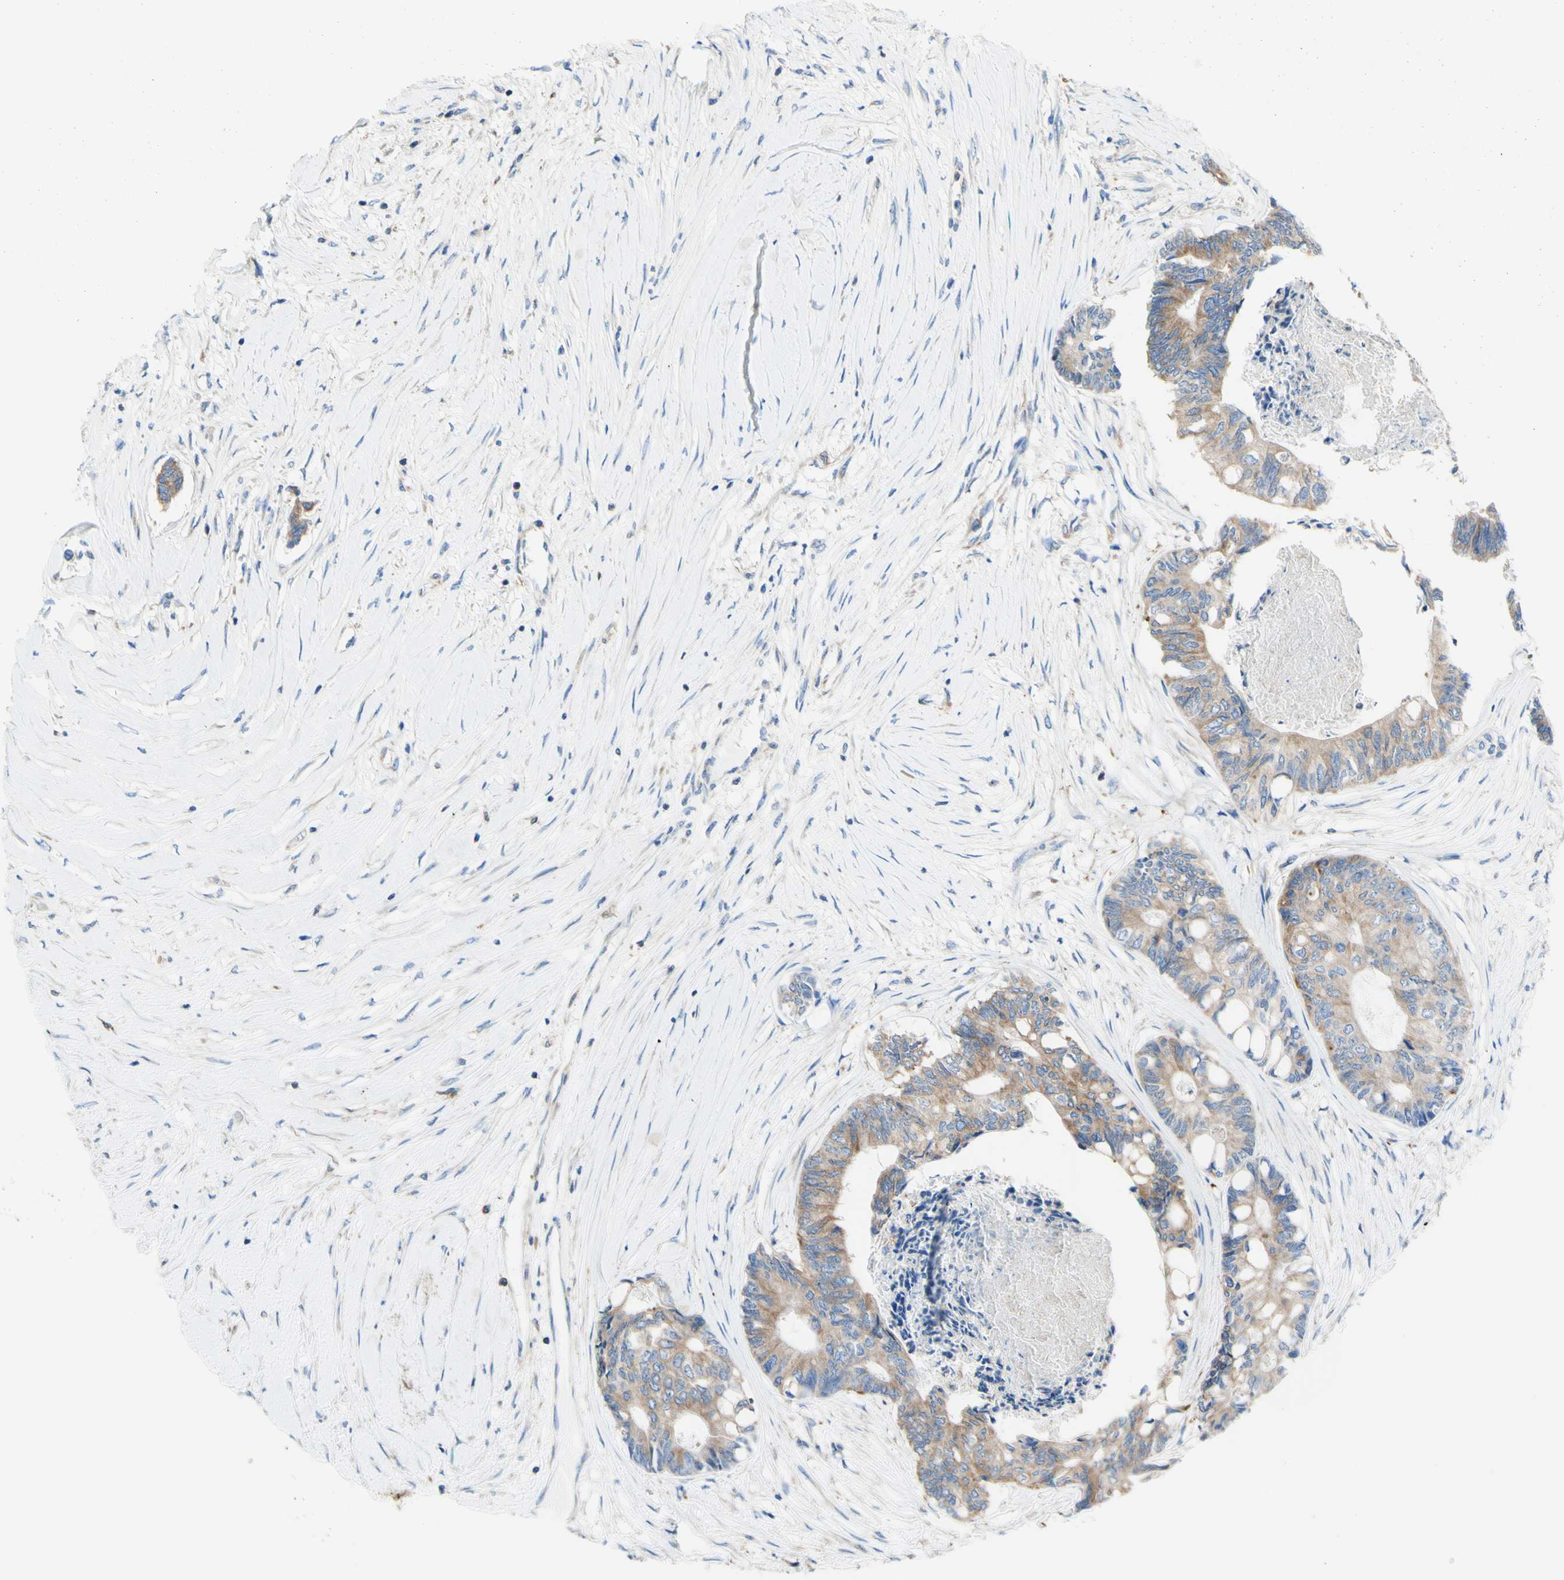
{"staining": {"intensity": "moderate", "quantity": ">75%", "location": "cytoplasmic/membranous"}, "tissue": "colorectal cancer", "cell_type": "Tumor cells", "image_type": "cancer", "snomed": [{"axis": "morphology", "description": "Adenocarcinoma, NOS"}, {"axis": "topography", "description": "Rectum"}], "caption": "Immunohistochemistry (DAB) staining of human colorectal adenocarcinoma reveals moderate cytoplasmic/membranous protein expression in about >75% of tumor cells.", "gene": "RETREG2", "patient": {"sex": "male", "age": 63}}